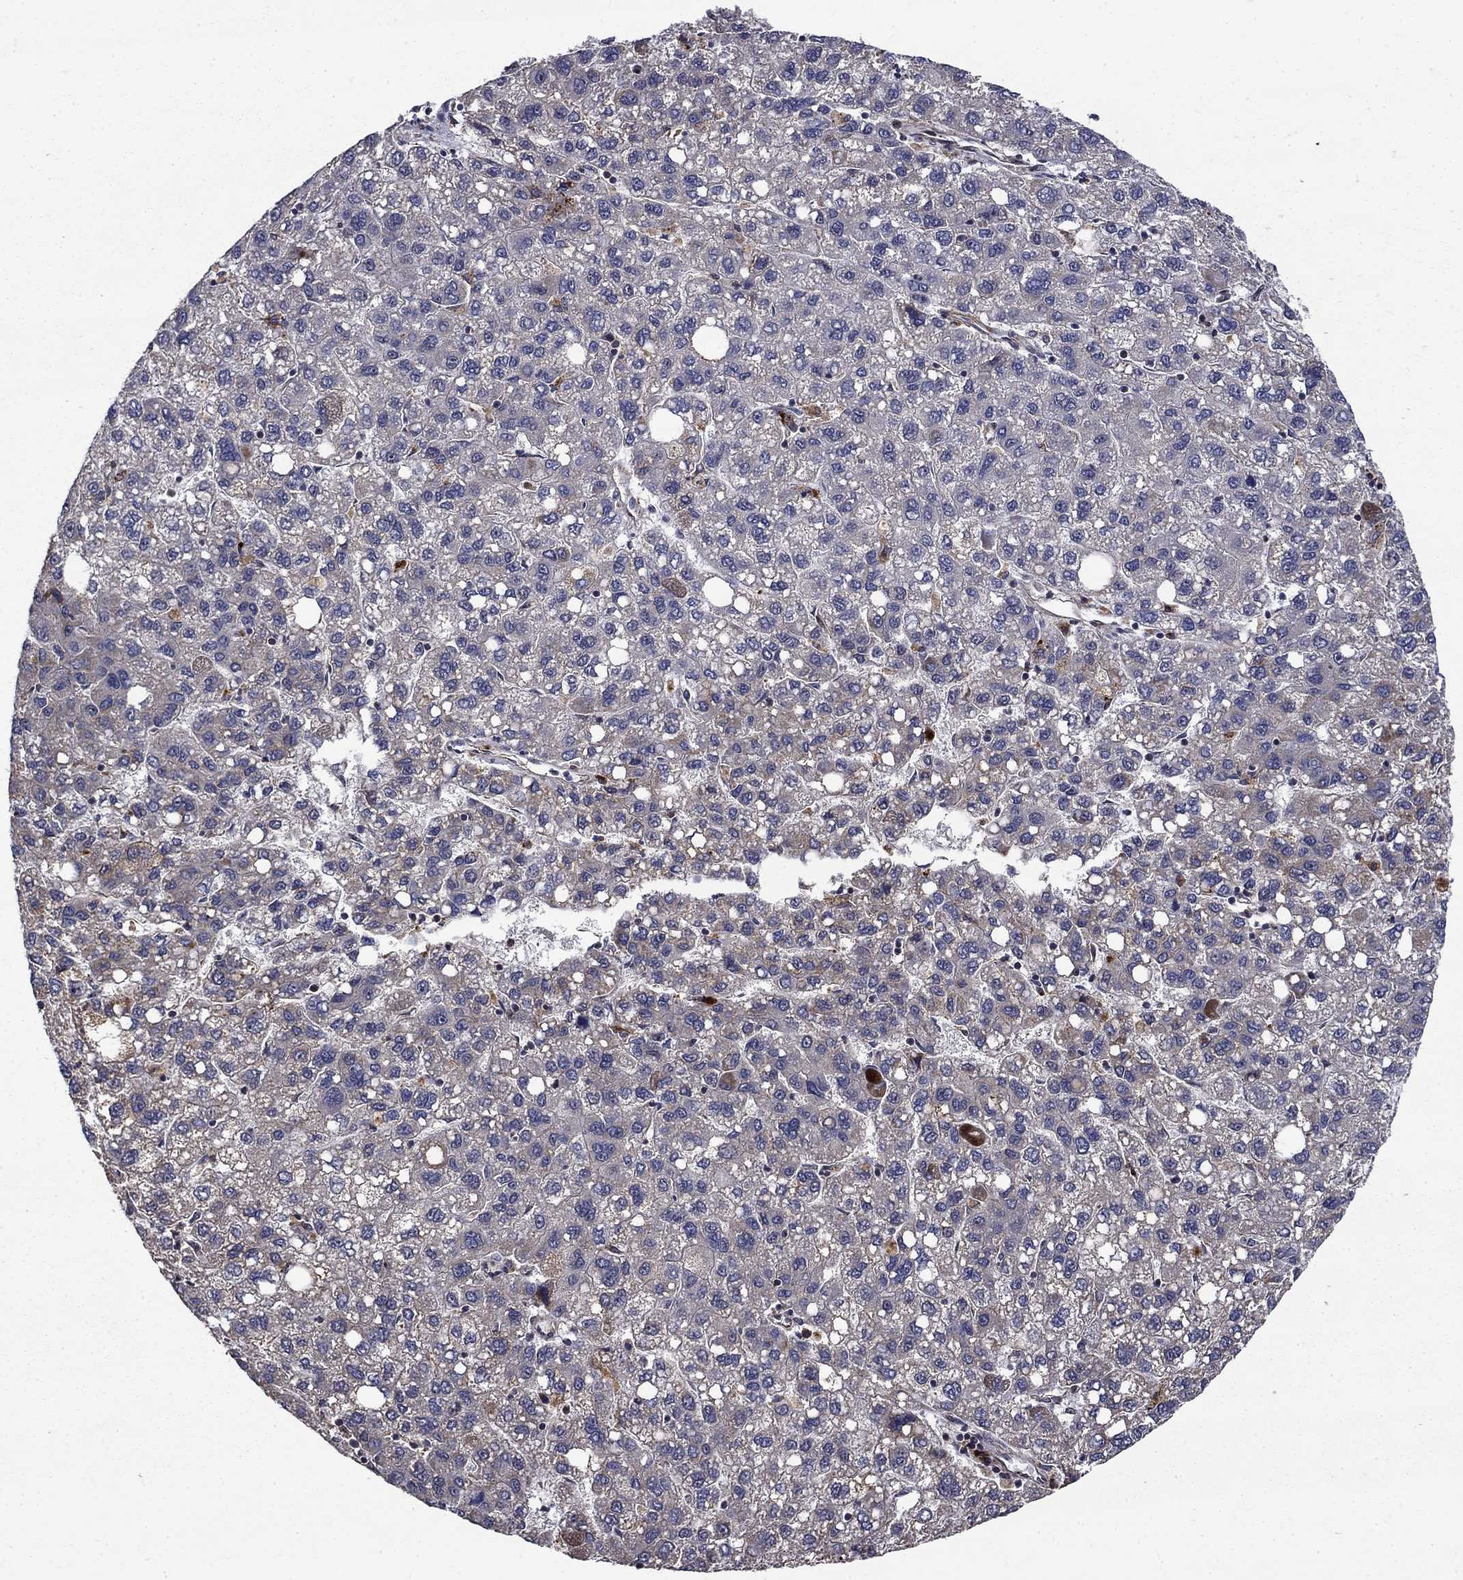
{"staining": {"intensity": "moderate", "quantity": "<25%", "location": "cytoplasmic/membranous"}, "tissue": "liver cancer", "cell_type": "Tumor cells", "image_type": "cancer", "snomed": [{"axis": "morphology", "description": "Carcinoma, Hepatocellular, NOS"}, {"axis": "topography", "description": "Liver"}], "caption": "DAB (3,3'-diaminobenzidine) immunohistochemical staining of human liver cancer reveals moderate cytoplasmic/membranous protein staining in about <25% of tumor cells.", "gene": "AGTPBP1", "patient": {"sex": "female", "age": 82}}